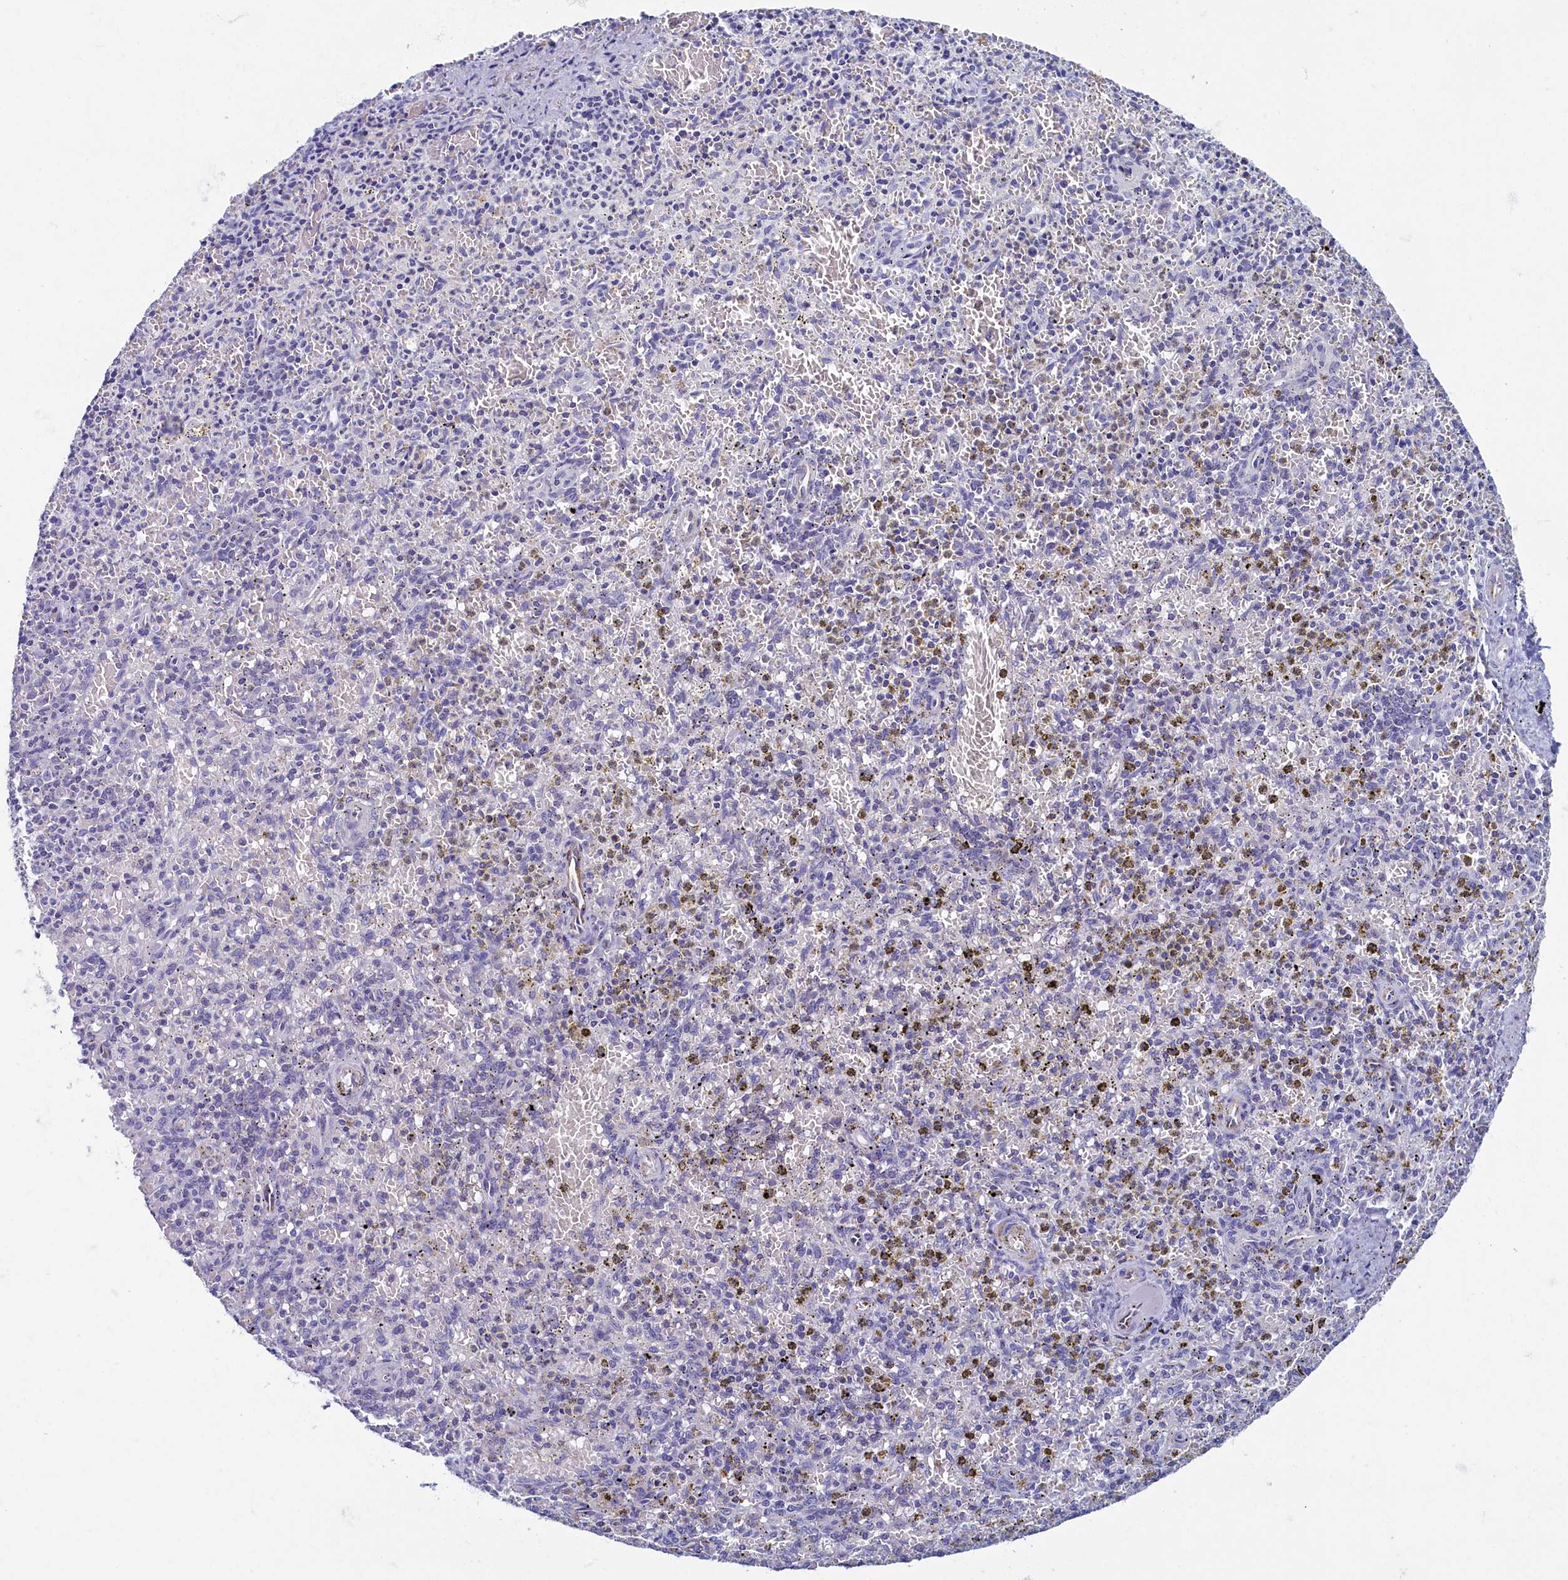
{"staining": {"intensity": "negative", "quantity": "none", "location": "none"}, "tissue": "spleen", "cell_type": "Cells in red pulp", "image_type": "normal", "snomed": [{"axis": "morphology", "description": "Normal tissue, NOS"}, {"axis": "topography", "description": "Spleen"}], "caption": "Immunohistochemical staining of normal human spleen exhibits no significant positivity in cells in red pulp. (DAB IHC with hematoxylin counter stain).", "gene": "OCIAD2", "patient": {"sex": "male", "age": 72}}